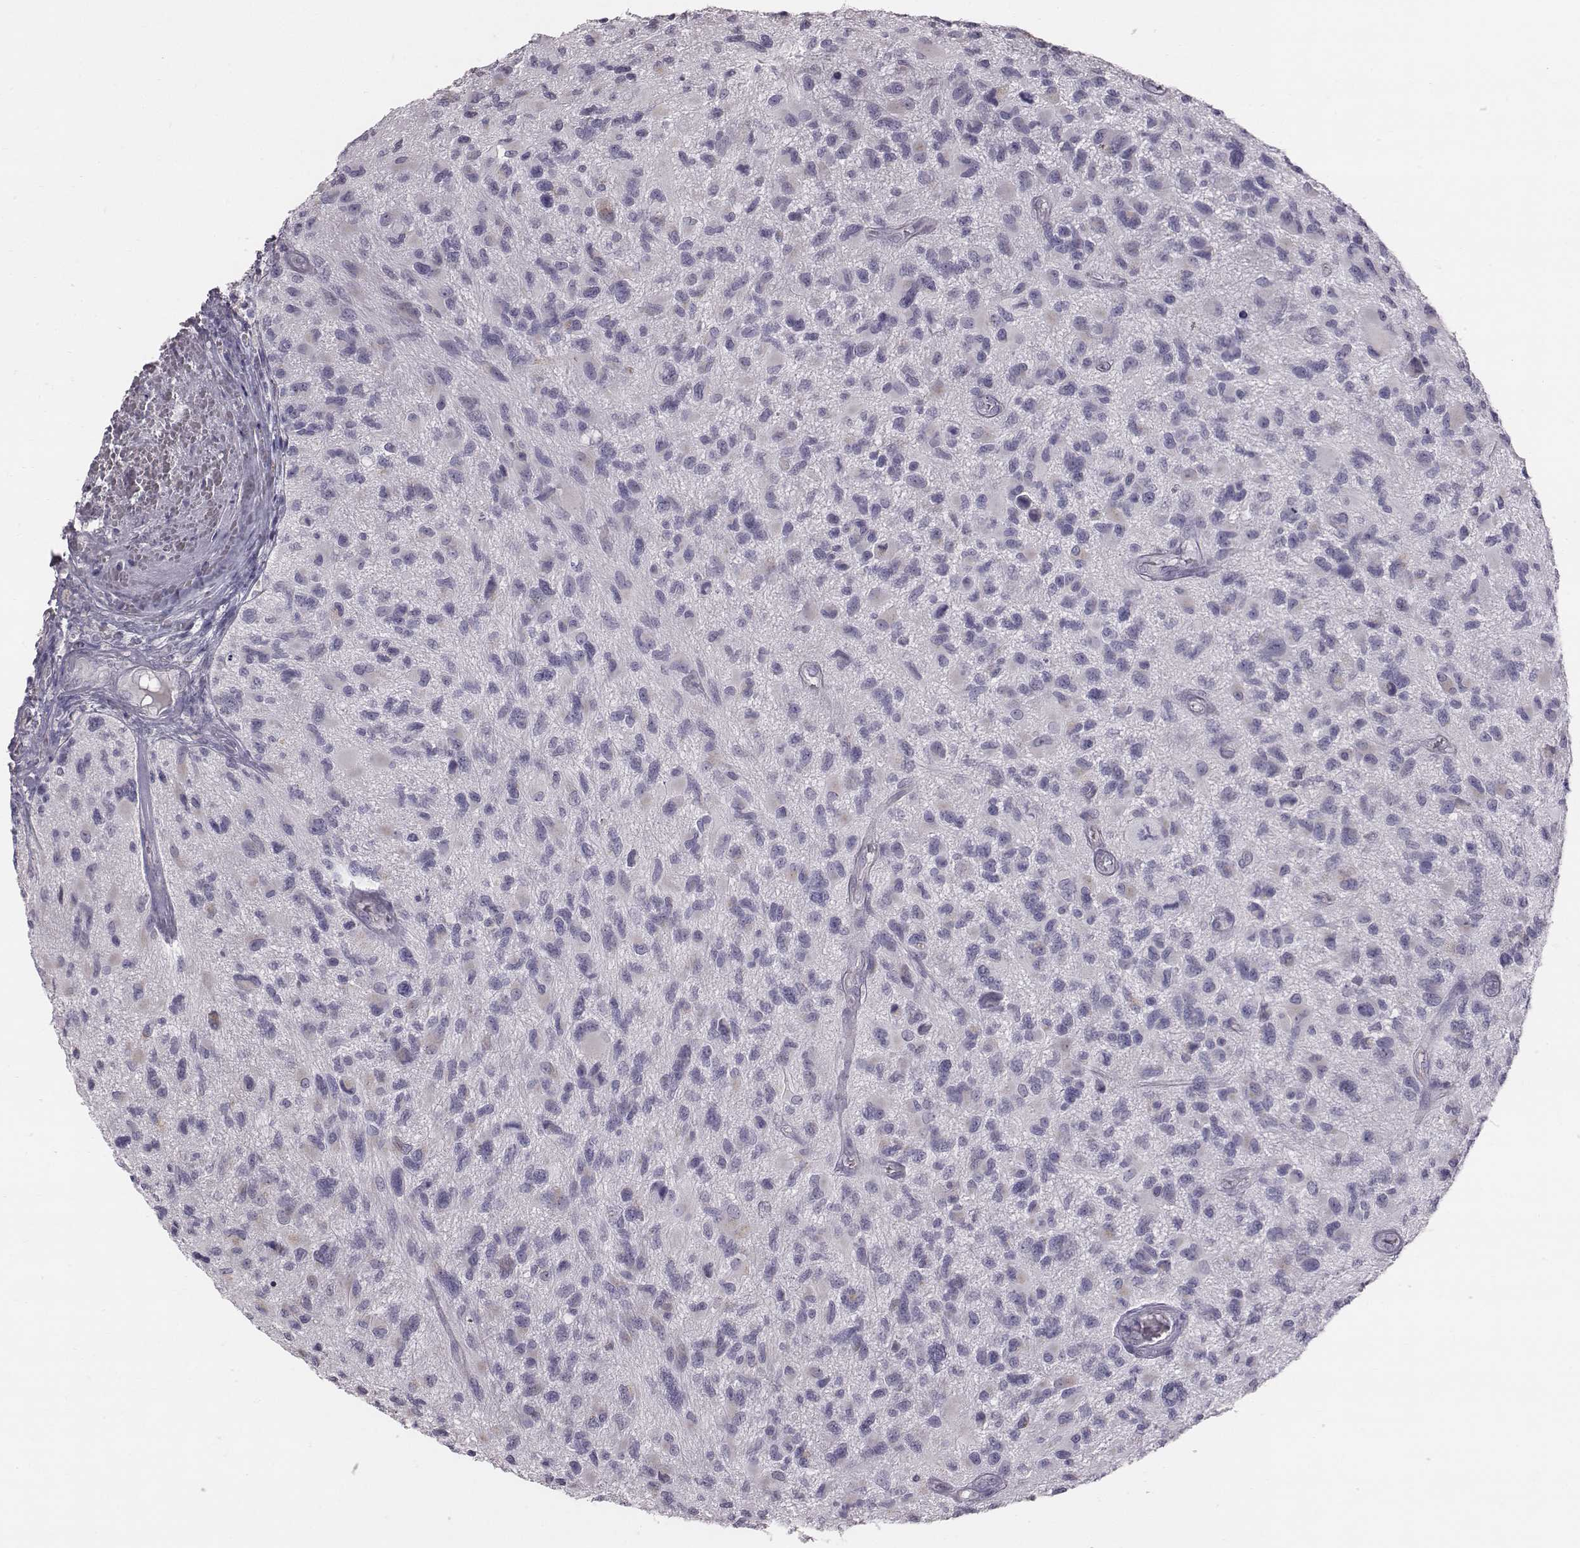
{"staining": {"intensity": "negative", "quantity": "none", "location": "none"}, "tissue": "glioma", "cell_type": "Tumor cells", "image_type": "cancer", "snomed": [{"axis": "morphology", "description": "Glioma, malignant, NOS"}, {"axis": "morphology", "description": "Glioma, malignant, High grade"}, {"axis": "topography", "description": "Brain"}], "caption": "DAB immunohistochemical staining of glioma exhibits no significant expression in tumor cells. The staining is performed using DAB (3,3'-diaminobenzidine) brown chromogen with nuclei counter-stained in using hematoxylin.", "gene": "C6orf58", "patient": {"sex": "female", "age": 71}}